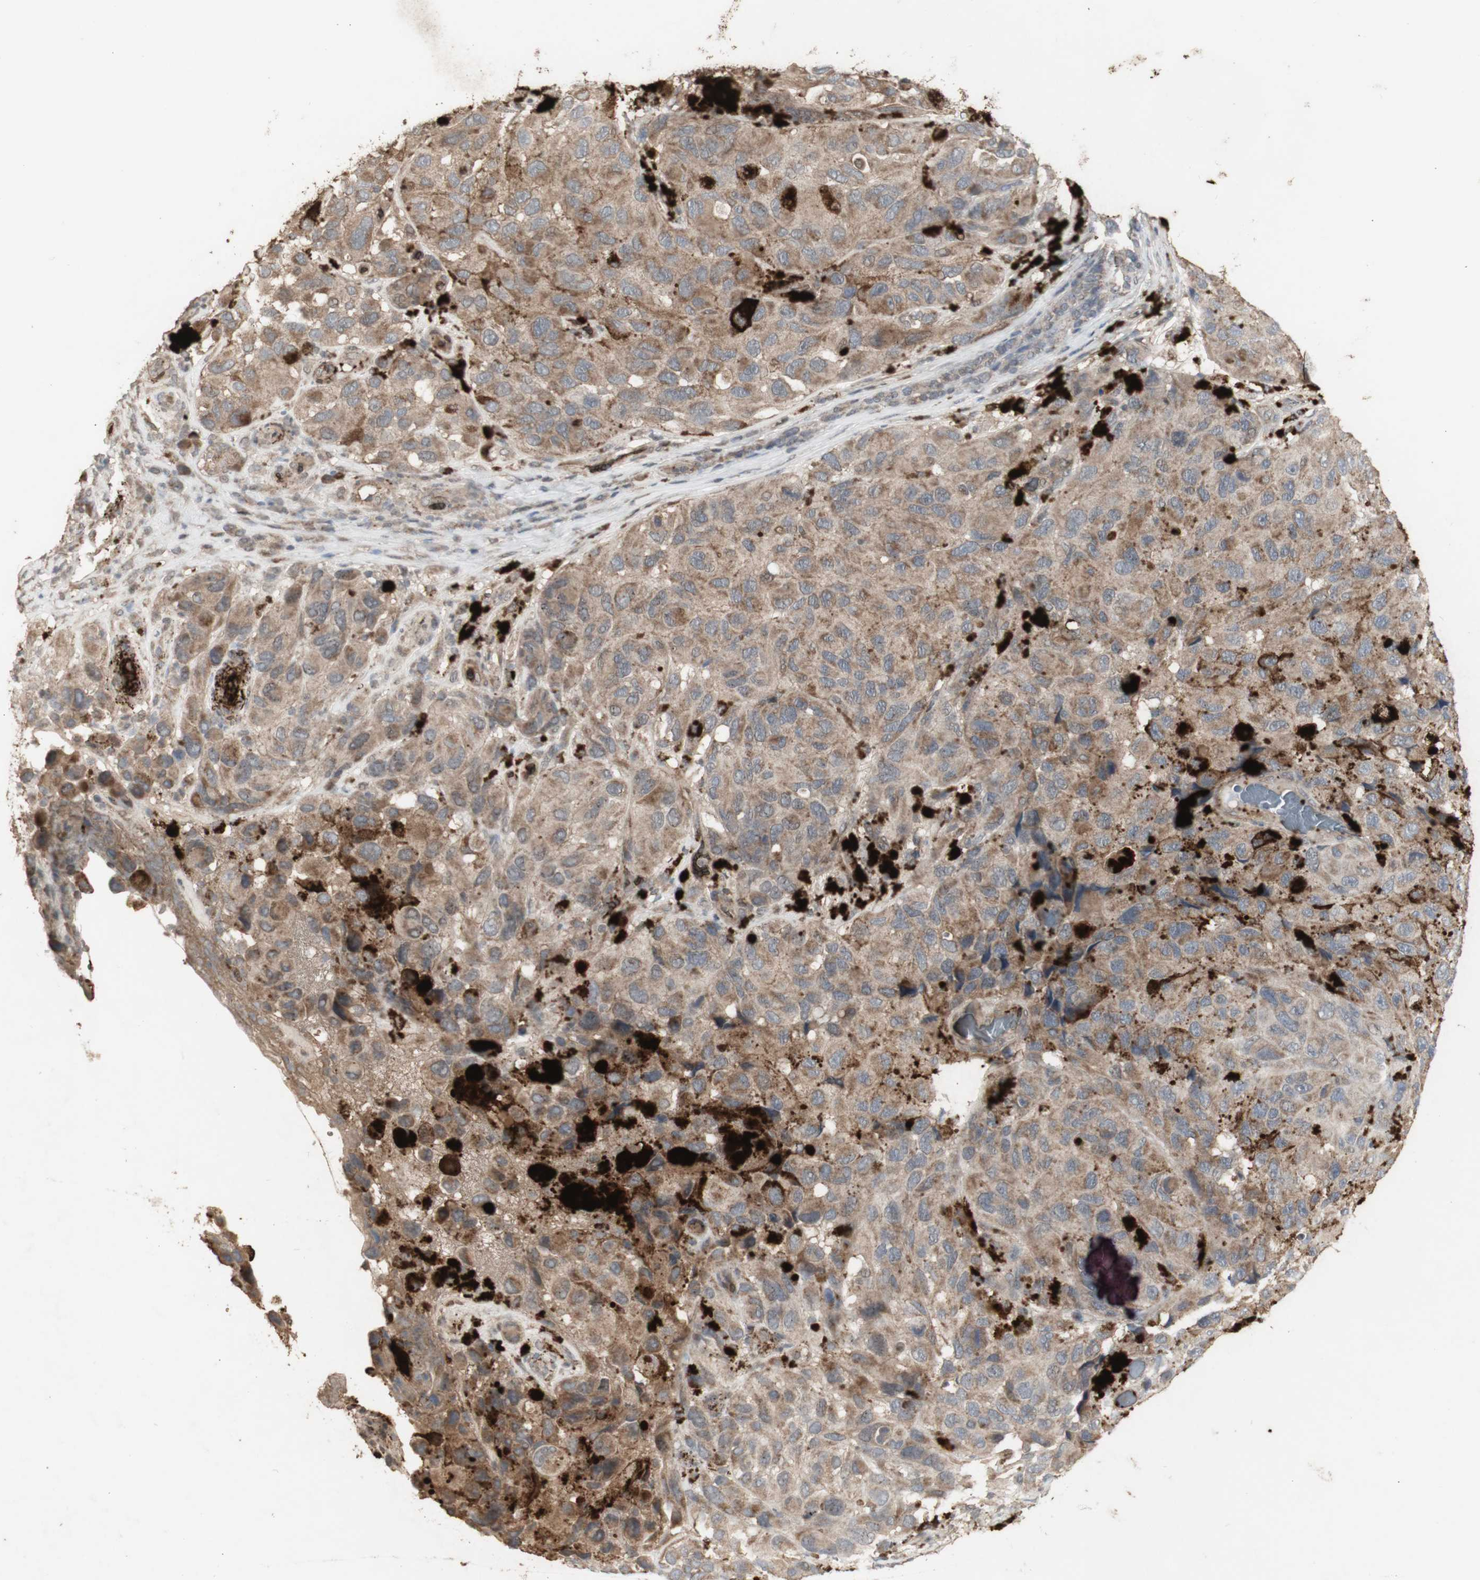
{"staining": {"intensity": "moderate", "quantity": "25%-75%", "location": "cytoplasmic/membranous"}, "tissue": "melanoma", "cell_type": "Tumor cells", "image_type": "cancer", "snomed": [{"axis": "morphology", "description": "Malignant melanoma, NOS"}, {"axis": "topography", "description": "Skin"}], "caption": "The photomicrograph reveals immunohistochemical staining of malignant melanoma. There is moderate cytoplasmic/membranous positivity is identified in about 25%-75% of tumor cells.", "gene": "ALOX12", "patient": {"sex": "female", "age": 73}}